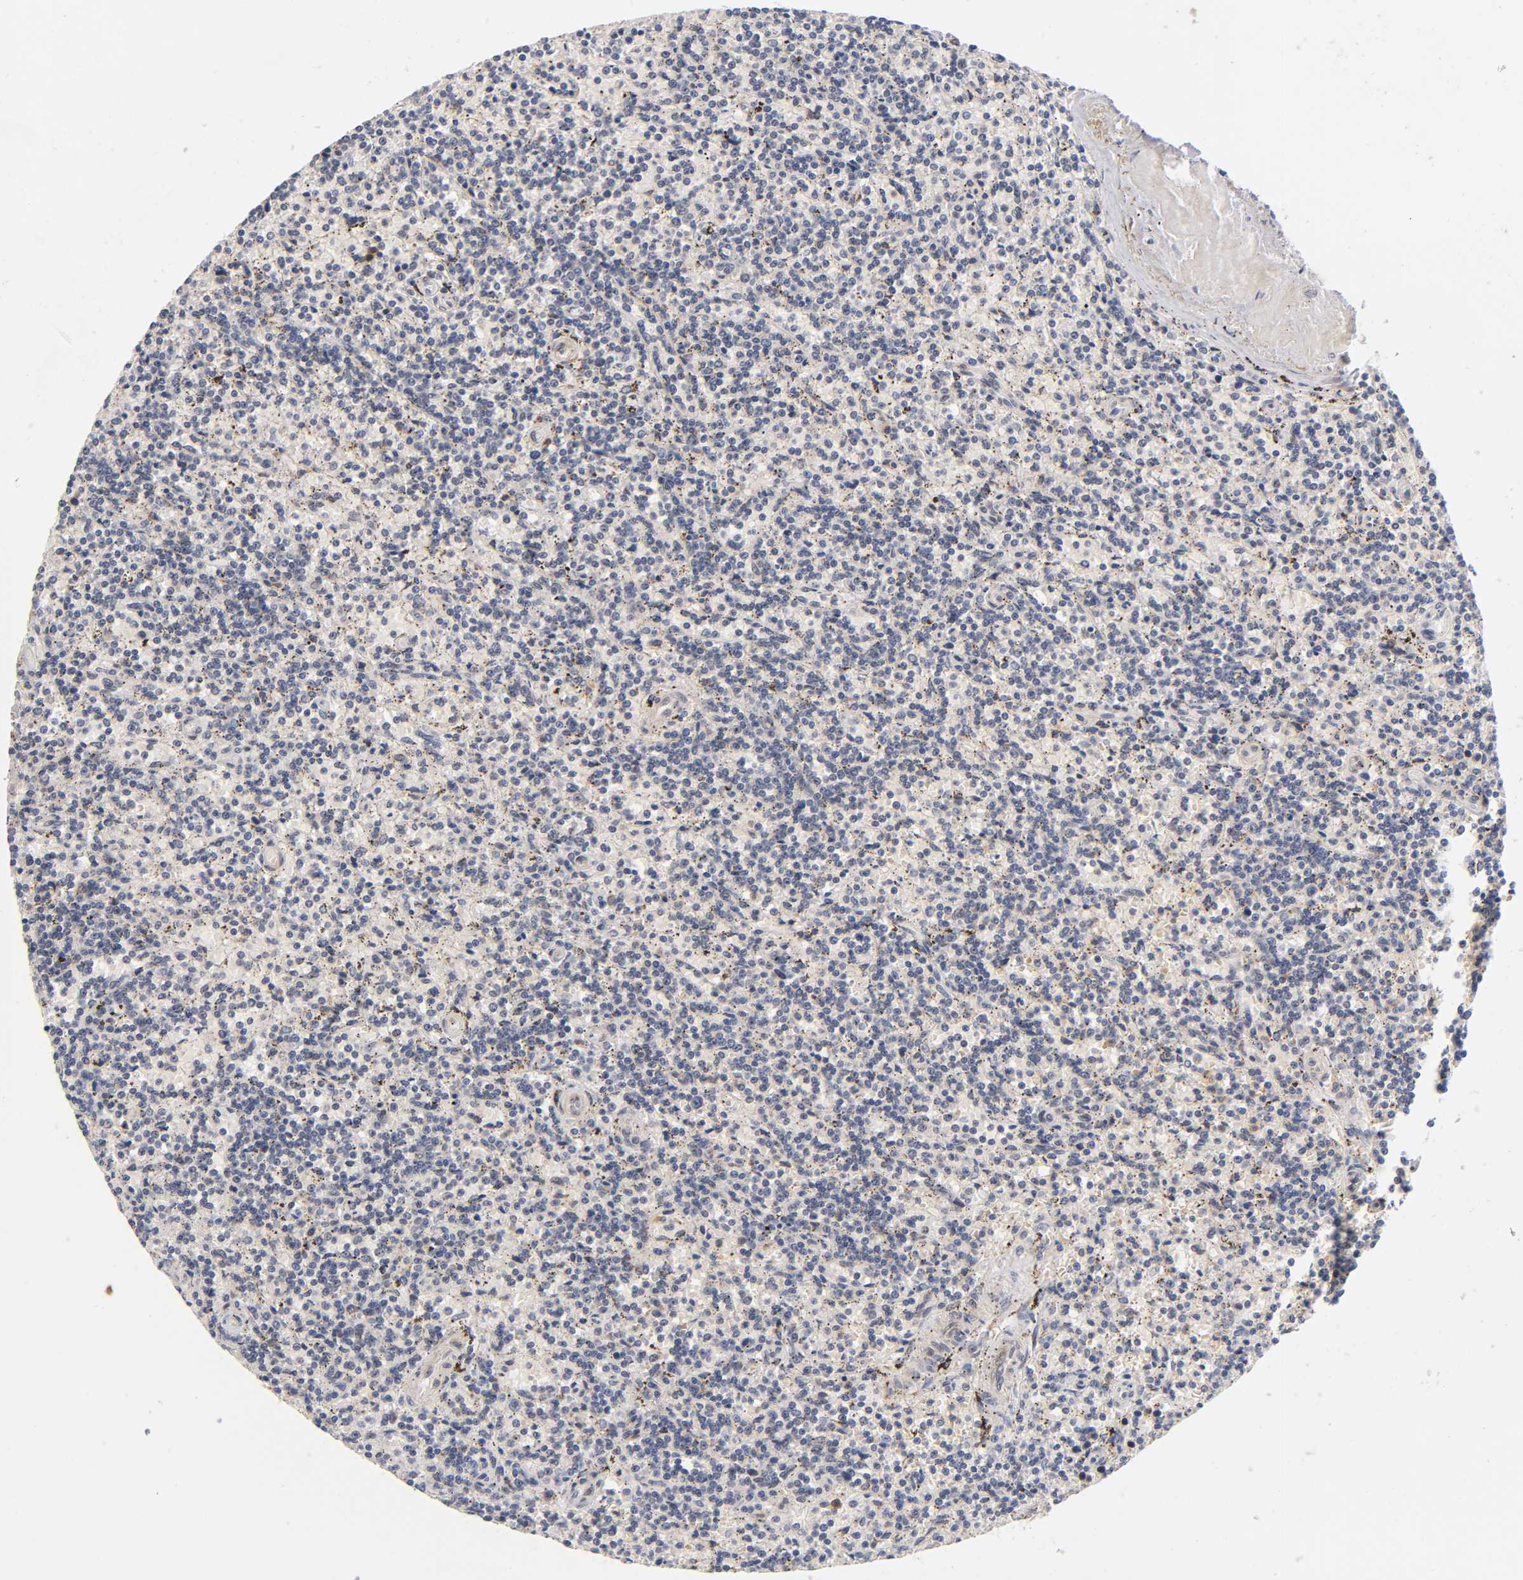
{"staining": {"intensity": "weak", "quantity": "<25%", "location": "cytoplasmic/membranous"}, "tissue": "lymphoma", "cell_type": "Tumor cells", "image_type": "cancer", "snomed": [{"axis": "morphology", "description": "Malignant lymphoma, non-Hodgkin's type, Low grade"}, {"axis": "topography", "description": "Spleen"}], "caption": "Immunohistochemistry (IHC) of lymphoma reveals no staining in tumor cells.", "gene": "LAMB1", "patient": {"sex": "male", "age": 73}}